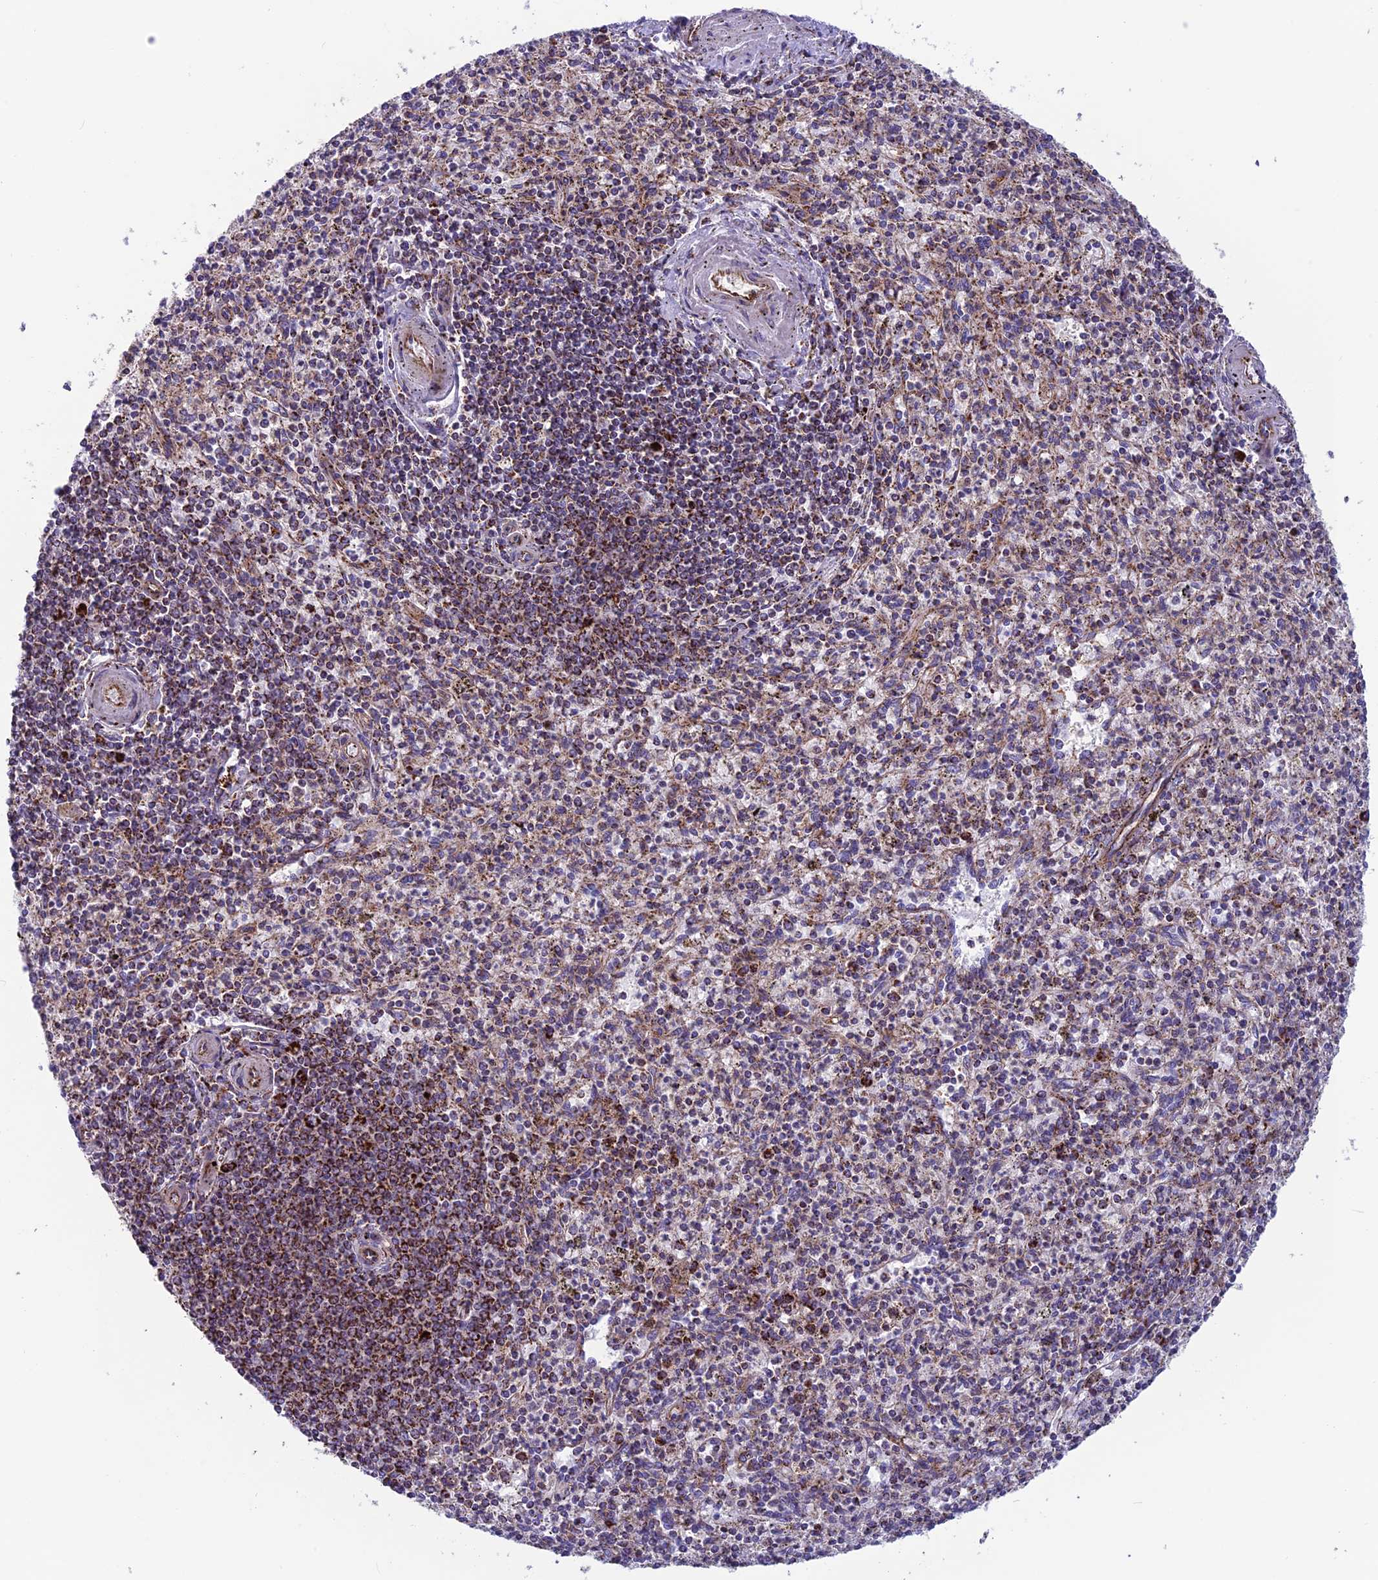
{"staining": {"intensity": "strong", "quantity": "25%-75%", "location": "cytoplasmic/membranous"}, "tissue": "spleen", "cell_type": "Cells in red pulp", "image_type": "normal", "snomed": [{"axis": "morphology", "description": "Normal tissue, NOS"}, {"axis": "topography", "description": "Spleen"}], "caption": "IHC (DAB) staining of normal spleen exhibits strong cytoplasmic/membranous protein staining in approximately 25%-75% of cells in red pulp.", "gene": "MRPS18B", "patient": {"sex": "male", "age": 72}}